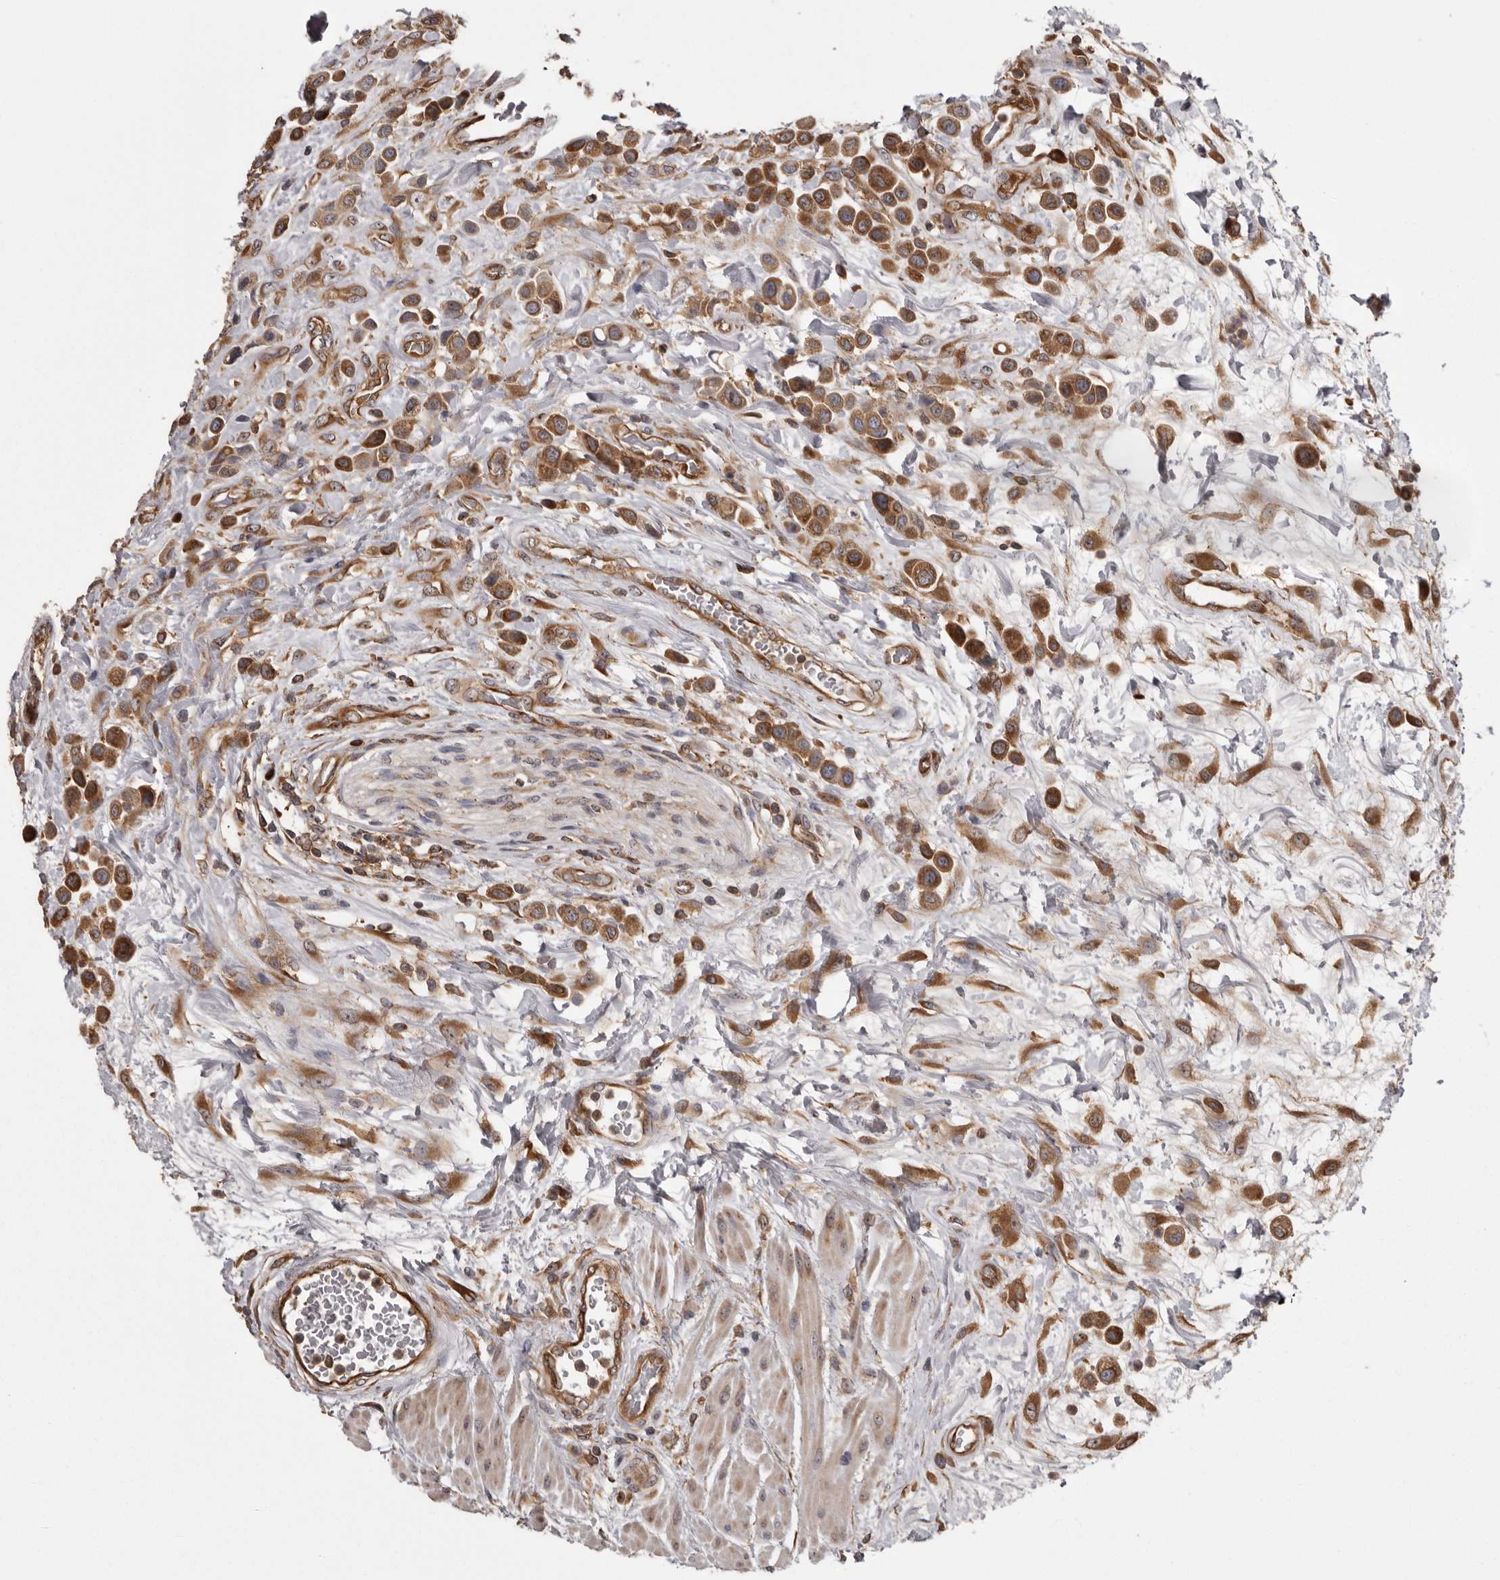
{"staining": {"intensity": "moderate", "quantity": ">75%", "location": "cytoplasmic/membranous"}, "tissue": "urothelial cancer", "cell_type": "Tumor cells", "image_type": "cancer", "snomed": [{"axis": "morphology", "description": "Urothelial carcinoma, High grade"}, {"axis": "topography", "description": "Urinary bladder"}], "caption": "This micrograph shows IHC staining of high-grade urothelial carcinoma, with medium moderate cytoplasmic/membranous positivity in about >75% of tumor cells.", "gene": "DARS1", "patient": {"sex": "male", "age": 50}}